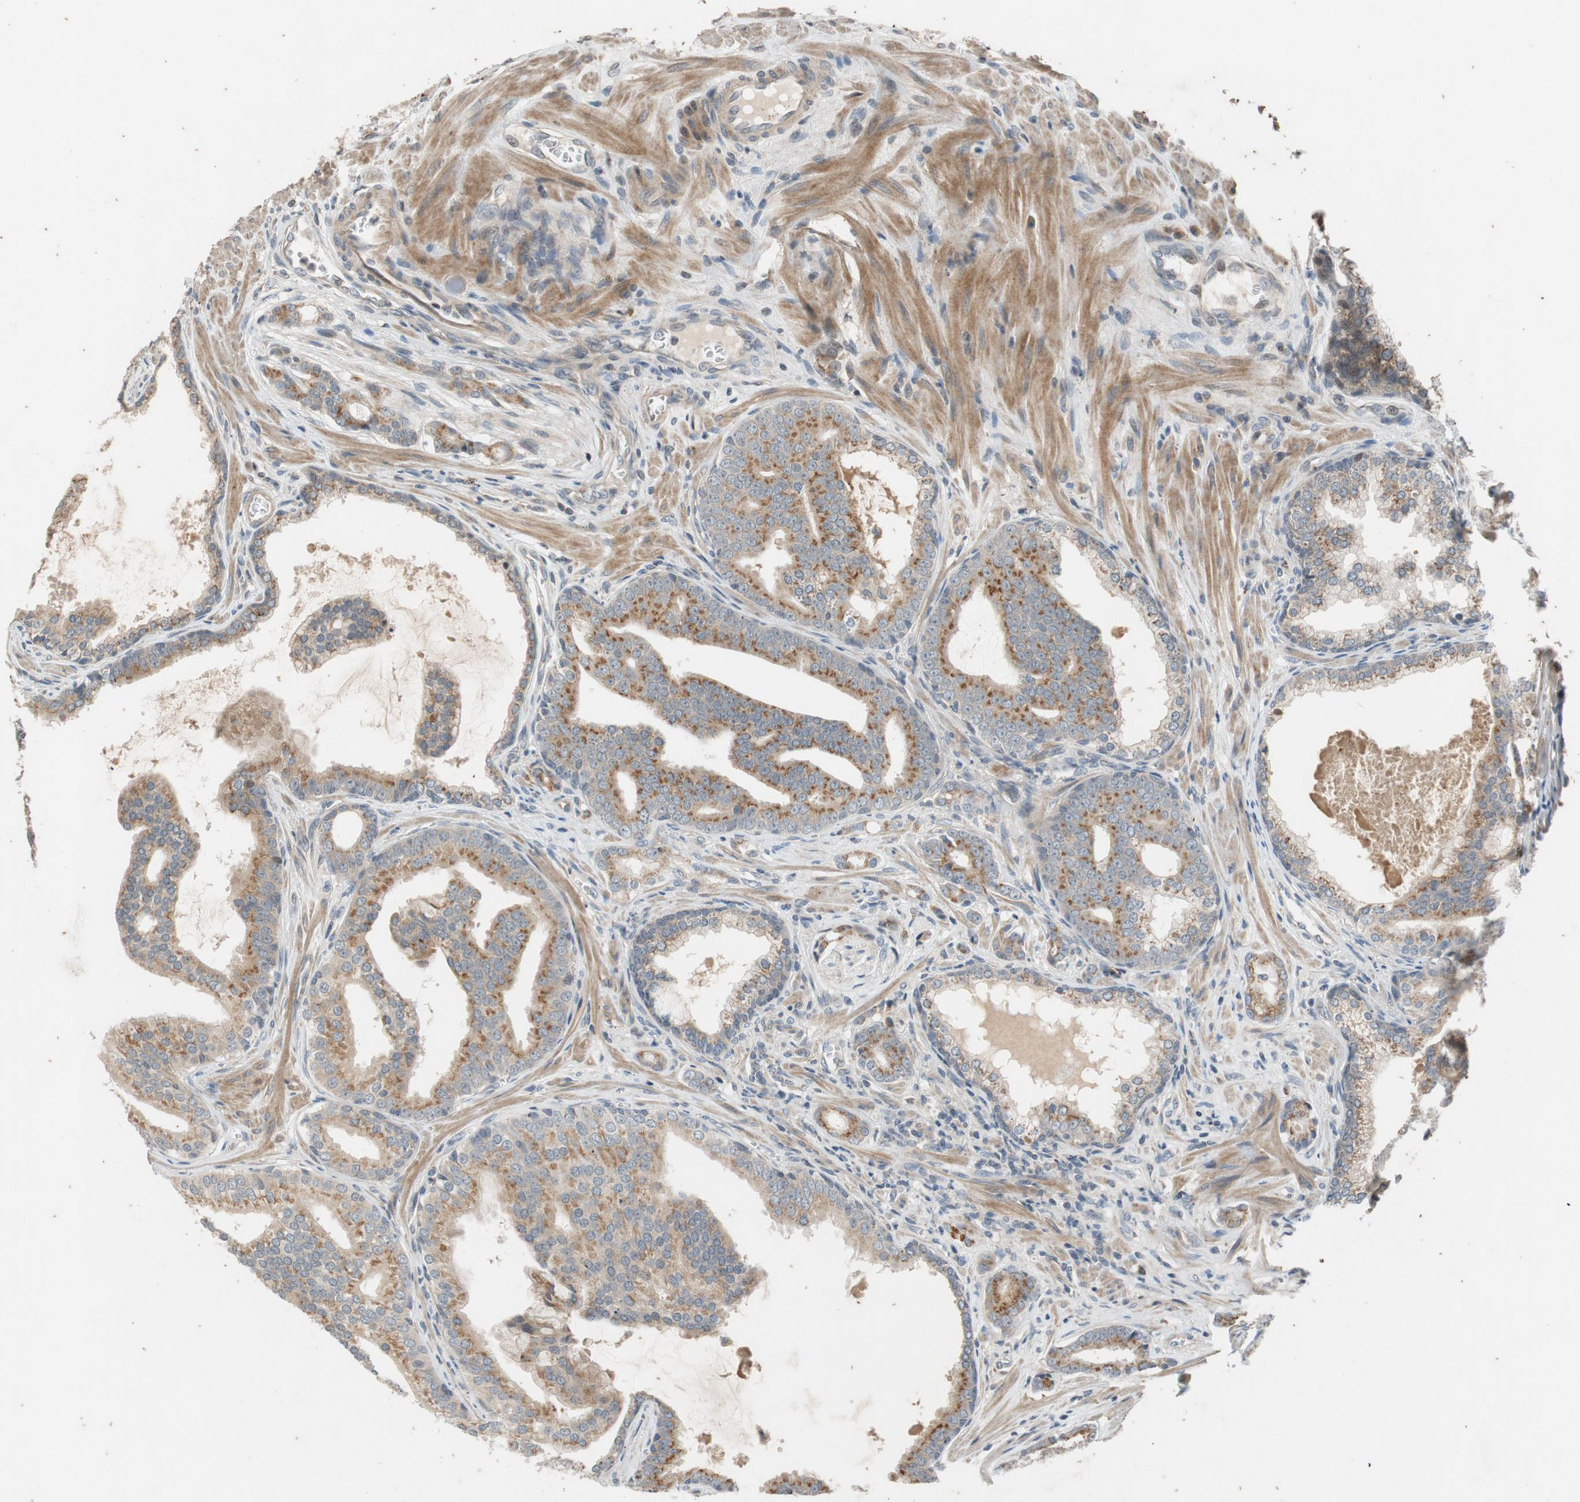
{"staining": {"intensity": "moderate", "quantity": ">75%", "location": "cytoplasmic/membranous"}, "tissue": "prostate cancer", "cell_type": "Tumor cells", "image_type": "cancer", "snomed": [{"axis": "morphology", "description": "Adenocarcinoma, Low grade"}, {"axis": "topography", "description": "Prostate"}], "caption": "Immunohistochemistry (DAB) staining of human adenocarcinoma (low-grade) (prostate) demonstrates moderate cytoplasmic/membranous protein expression in approximately >75% of tumor cells.", "gene": "ATP2C1", "patient": {"sex": "male", "age": 58}}